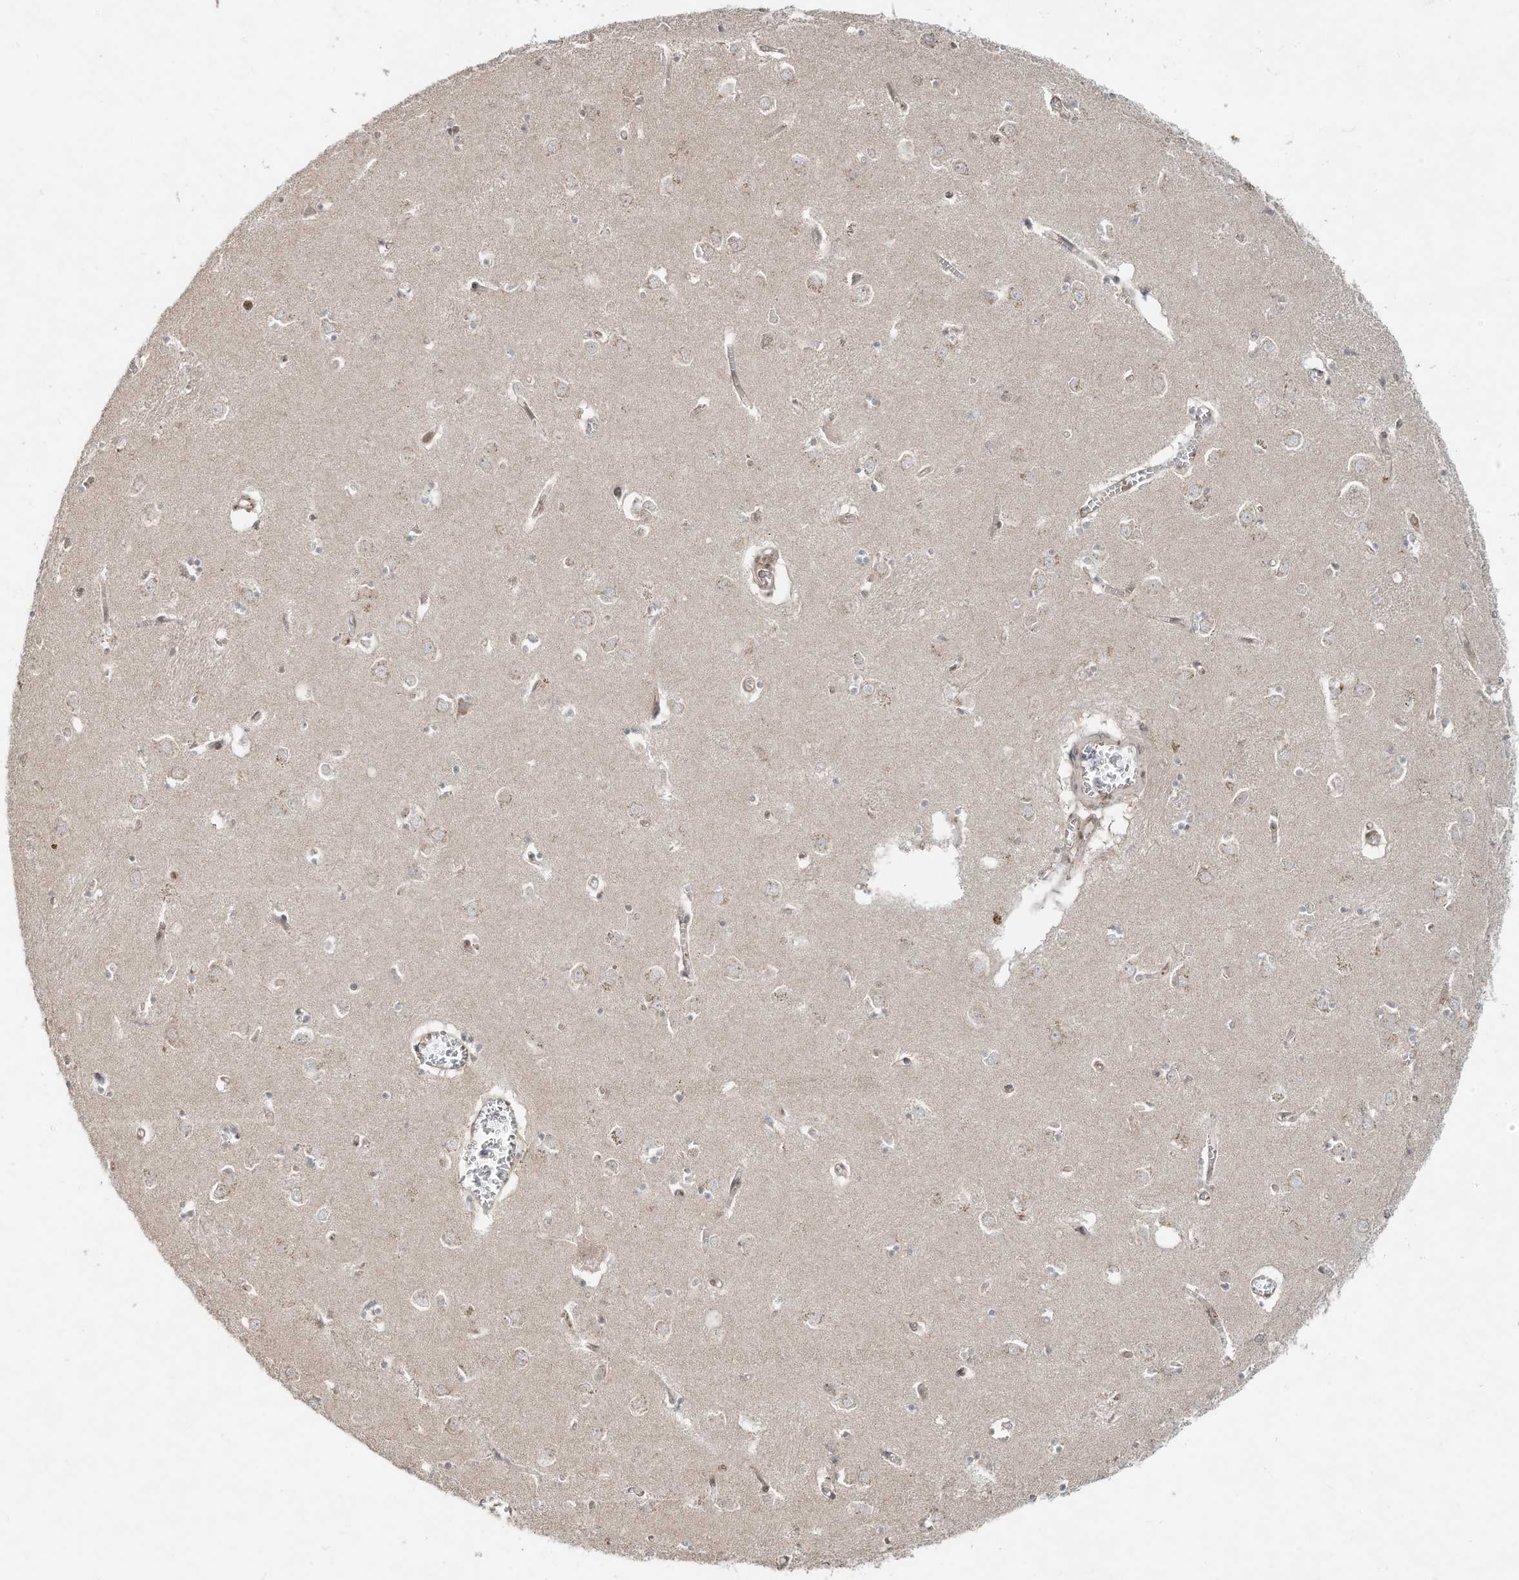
{"staining": {"intensity": "moderate", "quantity": "<25%", "location": "cytoplasmic/membranous,nuclear"}, "tissue": "caudate", "cell_type": "Glial cells", "image_type": "normal", "snomed": [{"axis": "morphology", "description": "Normal tissue, NOS"}, {"axis": "topography", "description": "Lateral ventricle wall"}], "caption": "Moderate cytoplasmic/membranous,nuclear staining is seen in approximately <25% of glial cells in benign caudate. The protein is stained brown, and the nuclei are stained in blue (DAB (3,3'-diaminobenzidine) IHC with brightfield microscopy, high magnification).", "gene": "CUX1", "patient": {"sex": "male", "age": 70}}